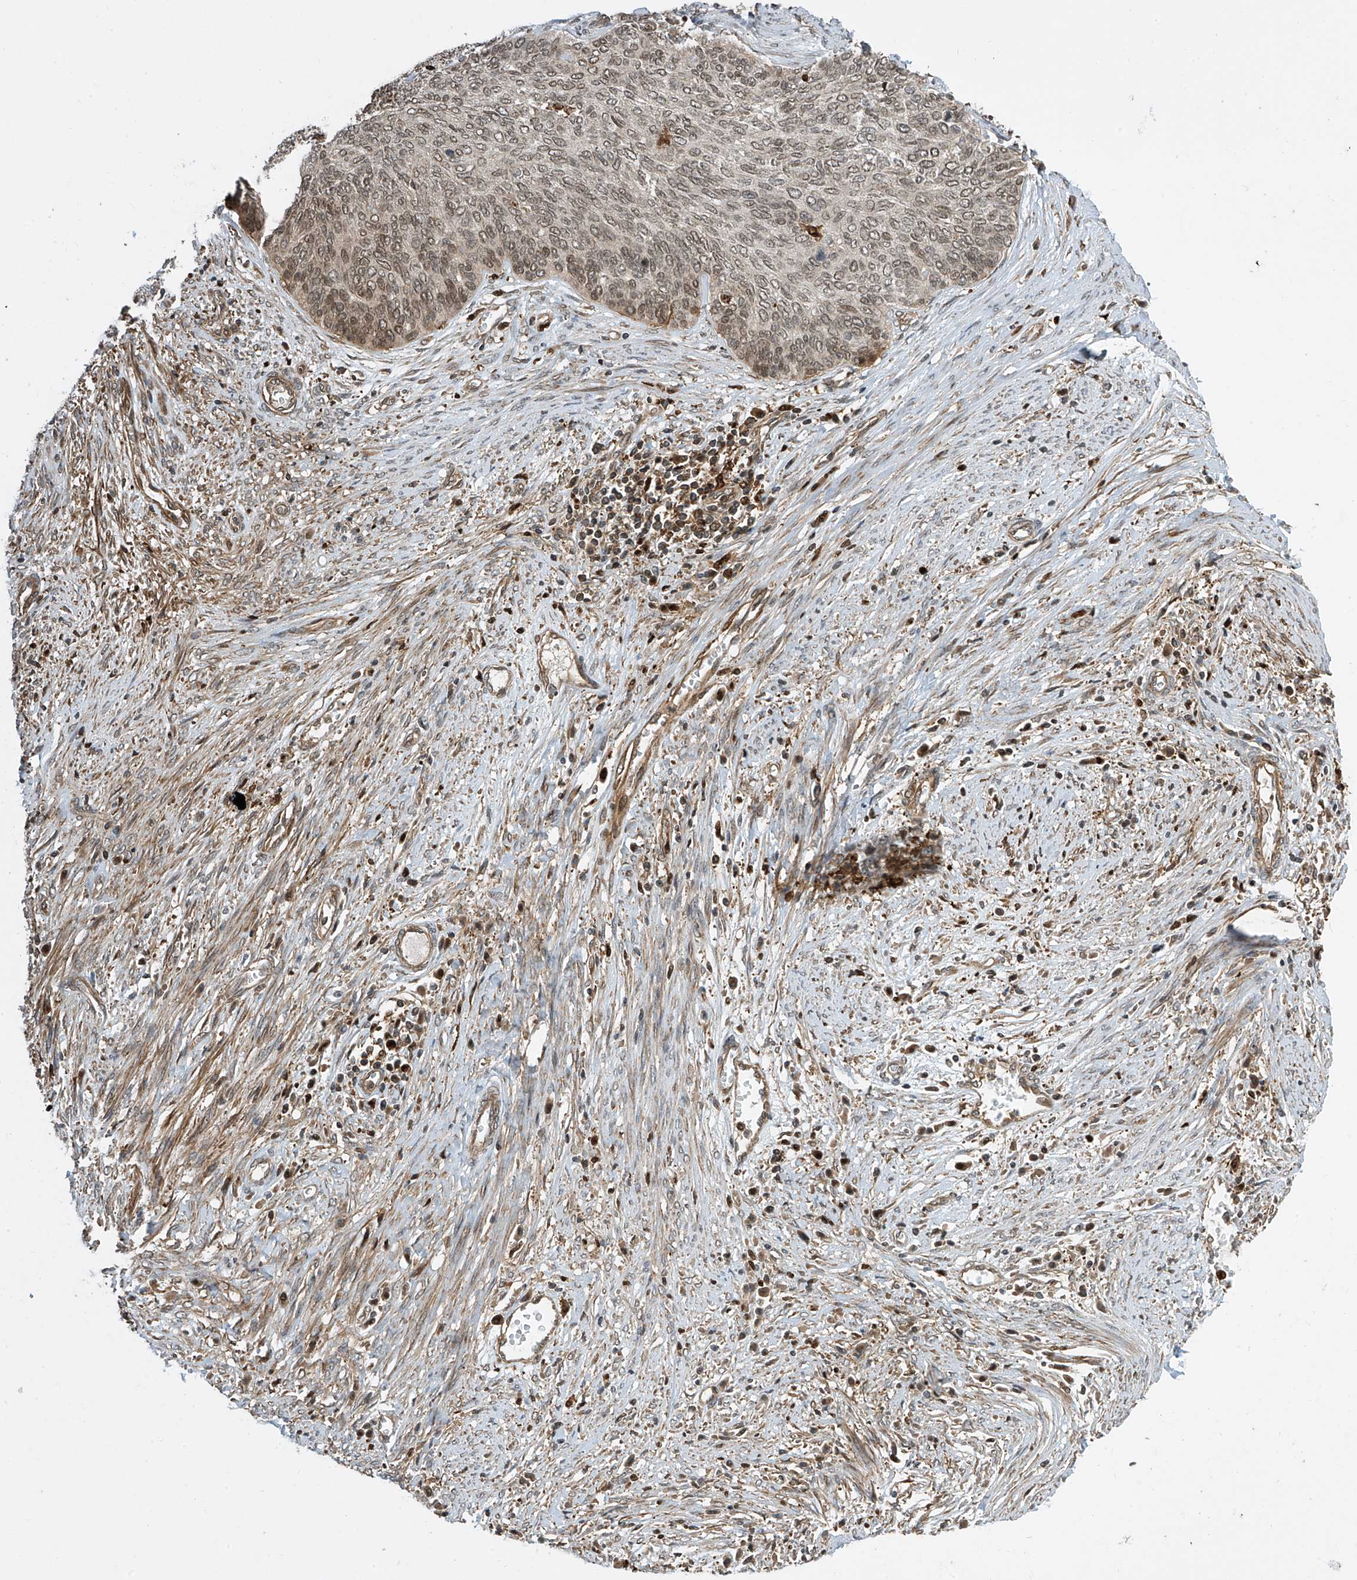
{"staining": {"intensity": "weak", "quantity": ">75%", "location": "nuclear"}, "tissue": "cervical cancer", "cell_type": "Tumor cells", "image_type": "cancer", "snomed": [{"axis": "morphology", "description": "Squamous cell carcinoma, NOS"}, {"axis": "topography", "description": "Cervix"}], "caption": "IHC micrograph of human cervical squamous cell carcinoma stained for a protein (brown), which exhibits low levels of weak nuclear staining in about >75% of tumor cells.", "gene": "ATAD2B", "patient": {"sex": "female", "age": 55}}